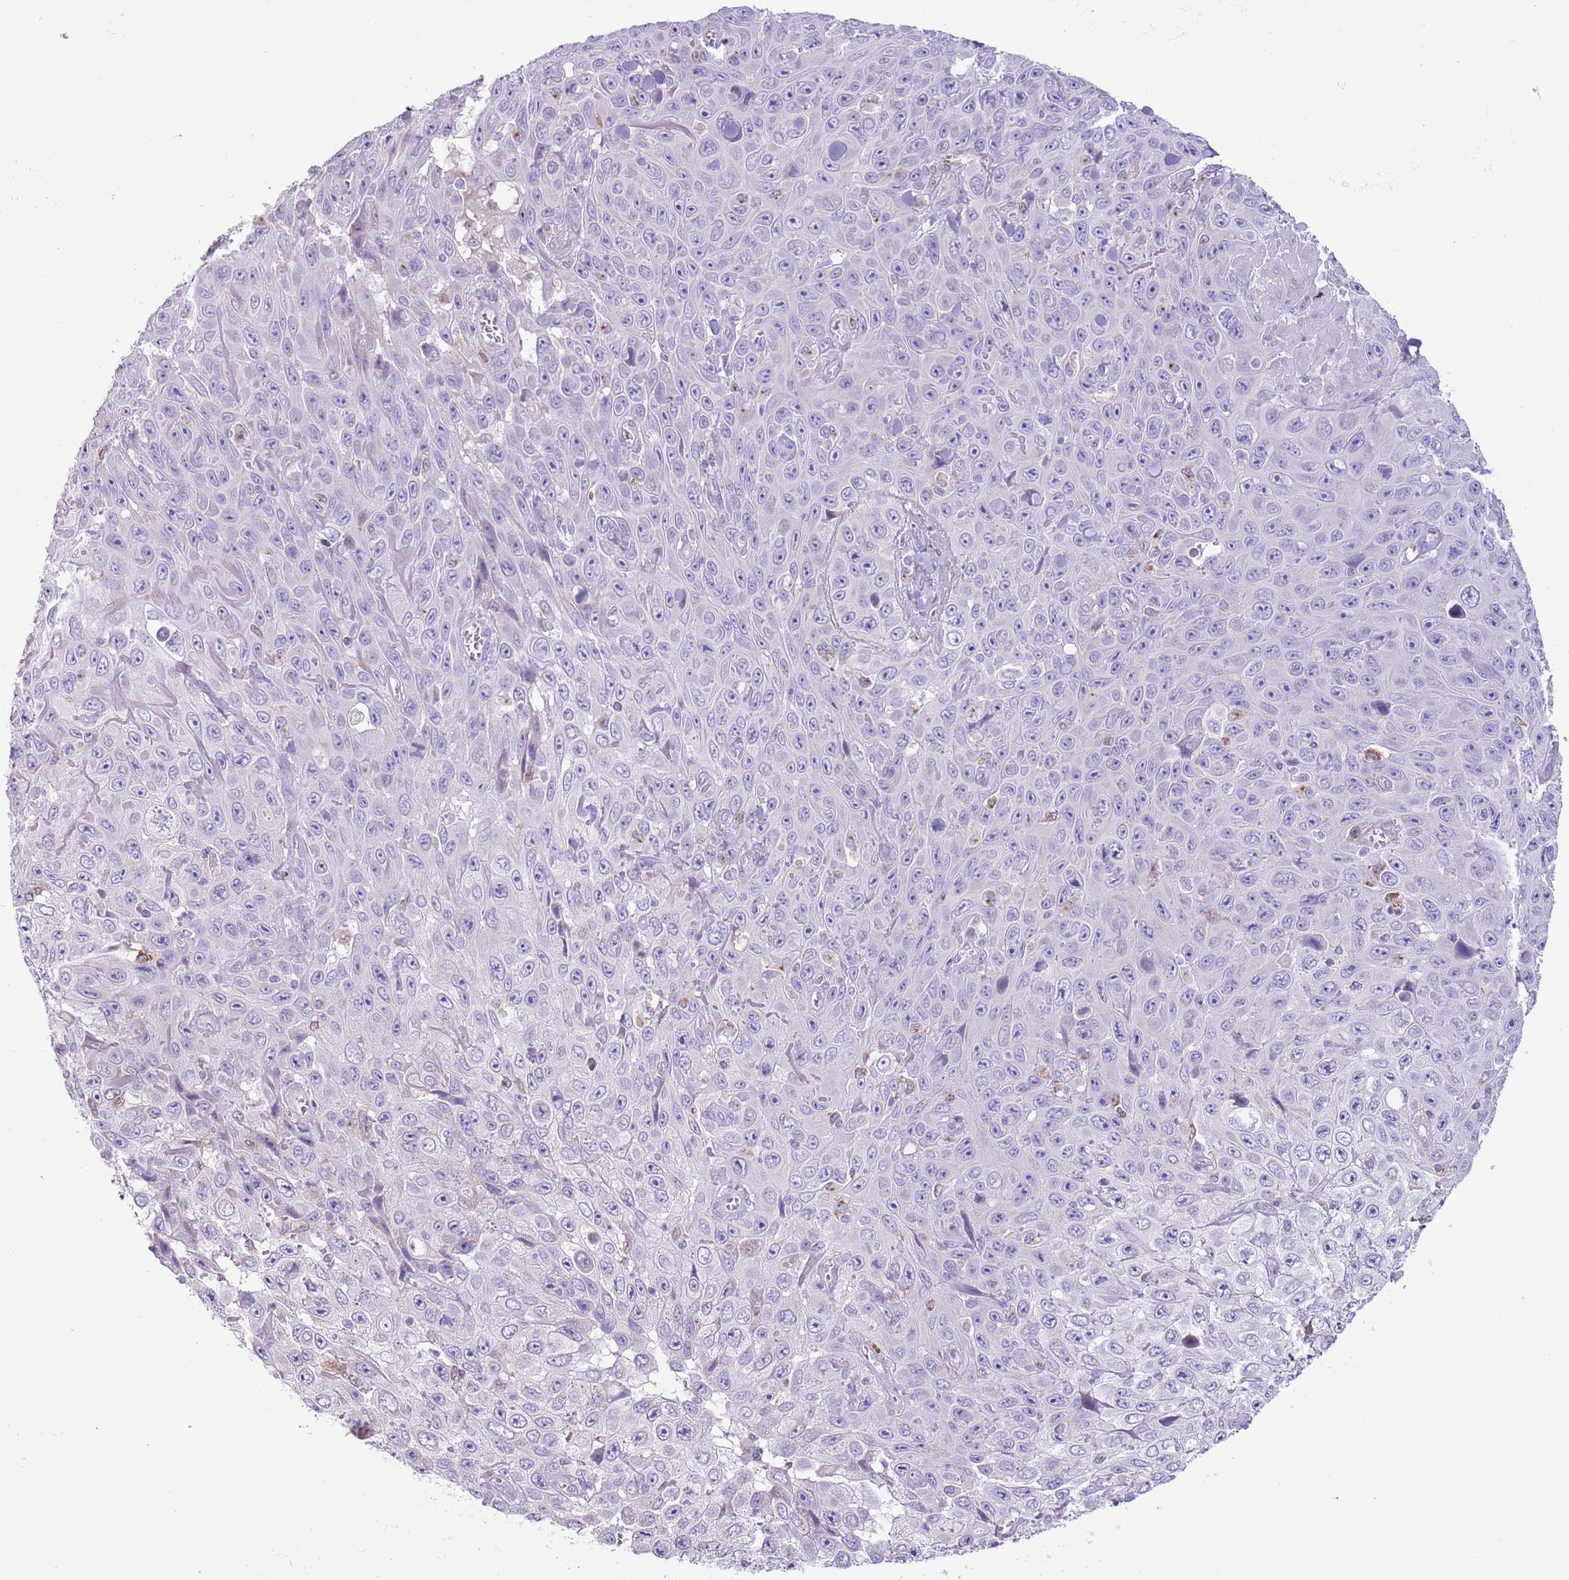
{"staining": {"intensity": "negative", "quantity": "none", "location": "none"}, "tissue": "skin cancer", "cell_type": "Tumor cells", "image_type": "cancer", "snomed": [{"axis": "morphology", "description": "Squamous cell carcinoma, NOS"}, {"axis": "topography", "description": "Skin"}], "caption": "Tumor cells are negative for brown protein staining in skin squamous cell carcinoma. Brightfield microscopy of immunohistochemistry stained with DAB (brown) and hematoxylin (blue), captured at high magnification.", "gene": "ZNF697", "patient": {"sex": "male", "age": 82}}